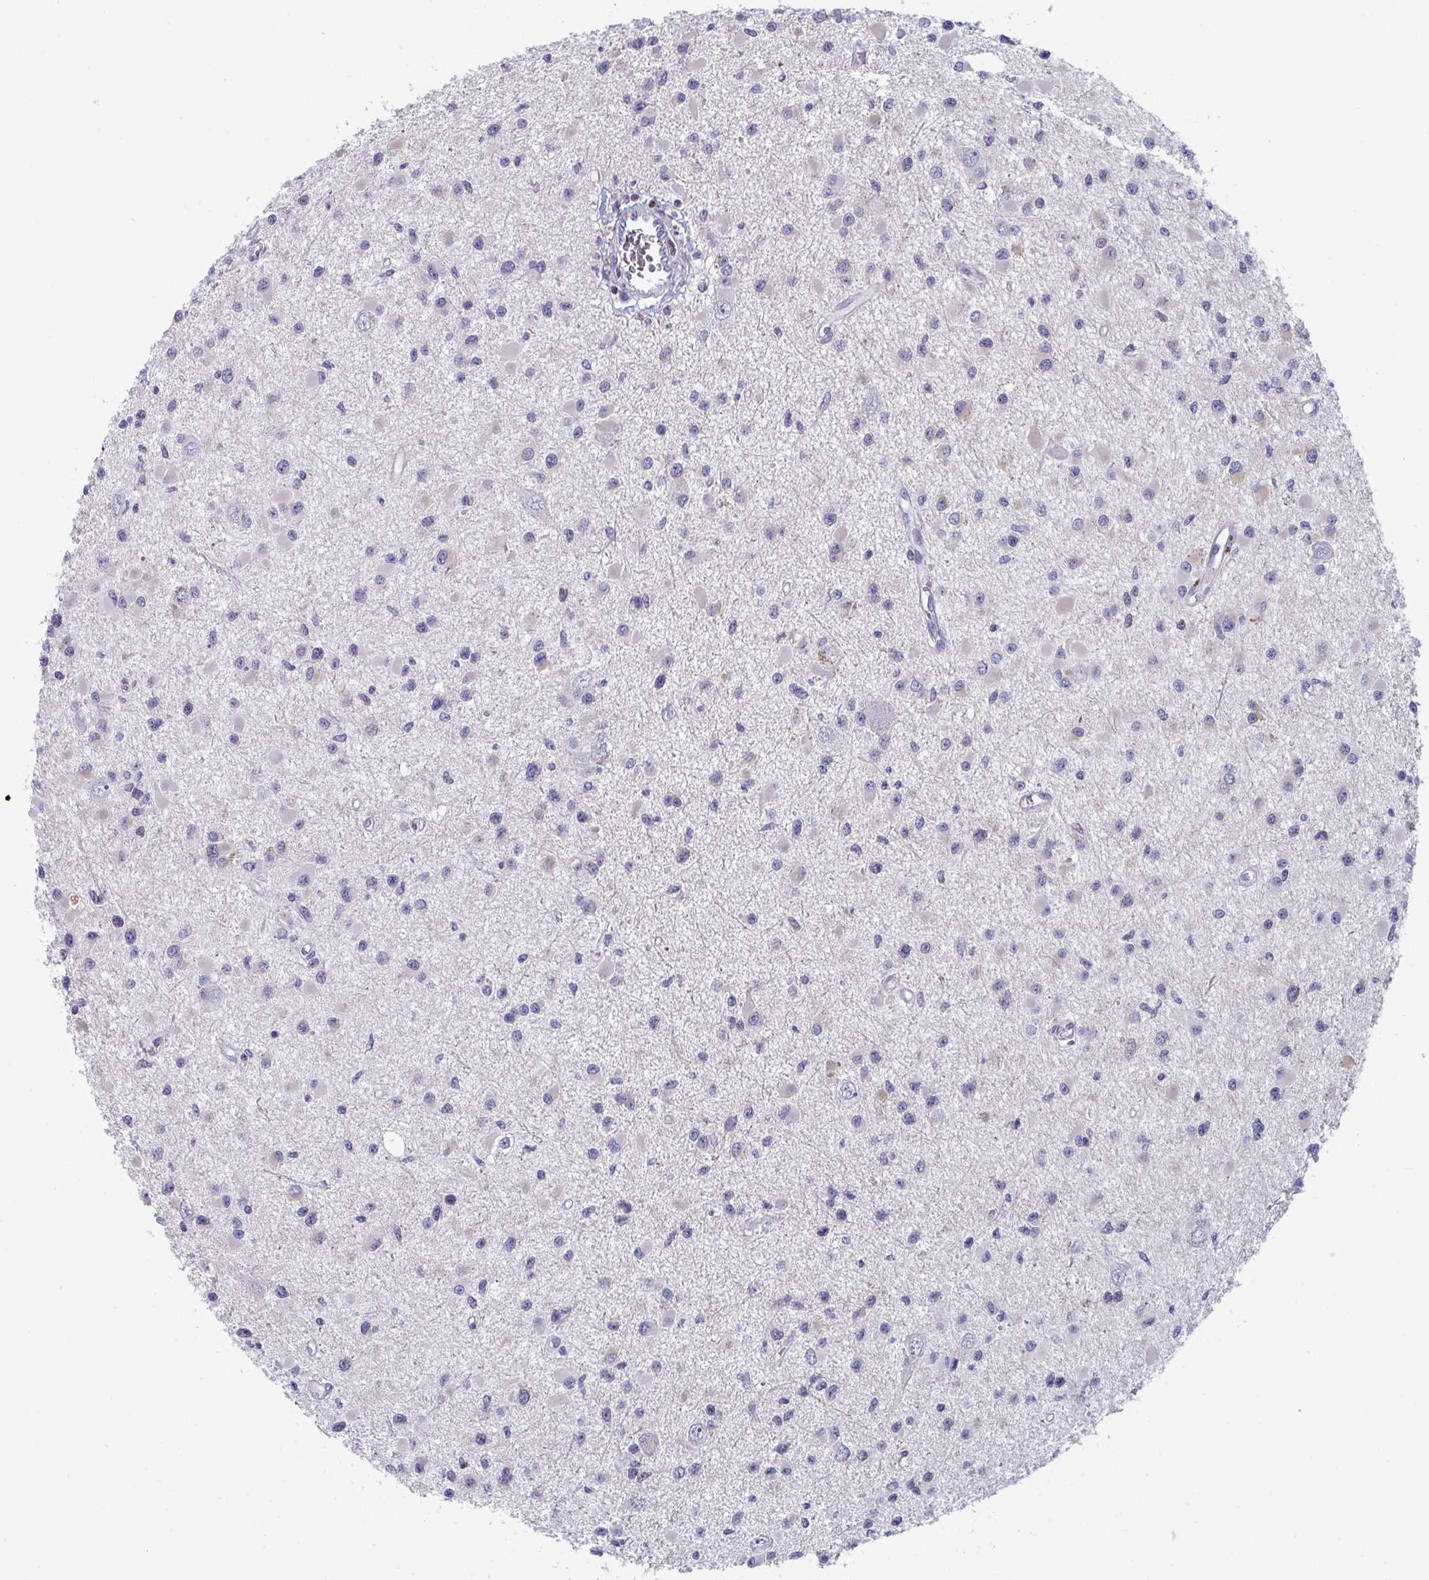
{"staining": {"intensity": "negative", "quantity": "none", "location": "none"}, "tissue": "glioma", "cell_type": "Tumor cells", "image_type": "cancer", "snomed": [{"axis": "morphology", "description": "Glioma, malignant, High grade"}, {"axis": "topography", "description": "Brain"}], "caption": "A histopathology image of glioma stained for a protein reveals no brown staining in tumor cells.", "gene": "AOC2", "patient": {"sex": "male", "age": 54}}